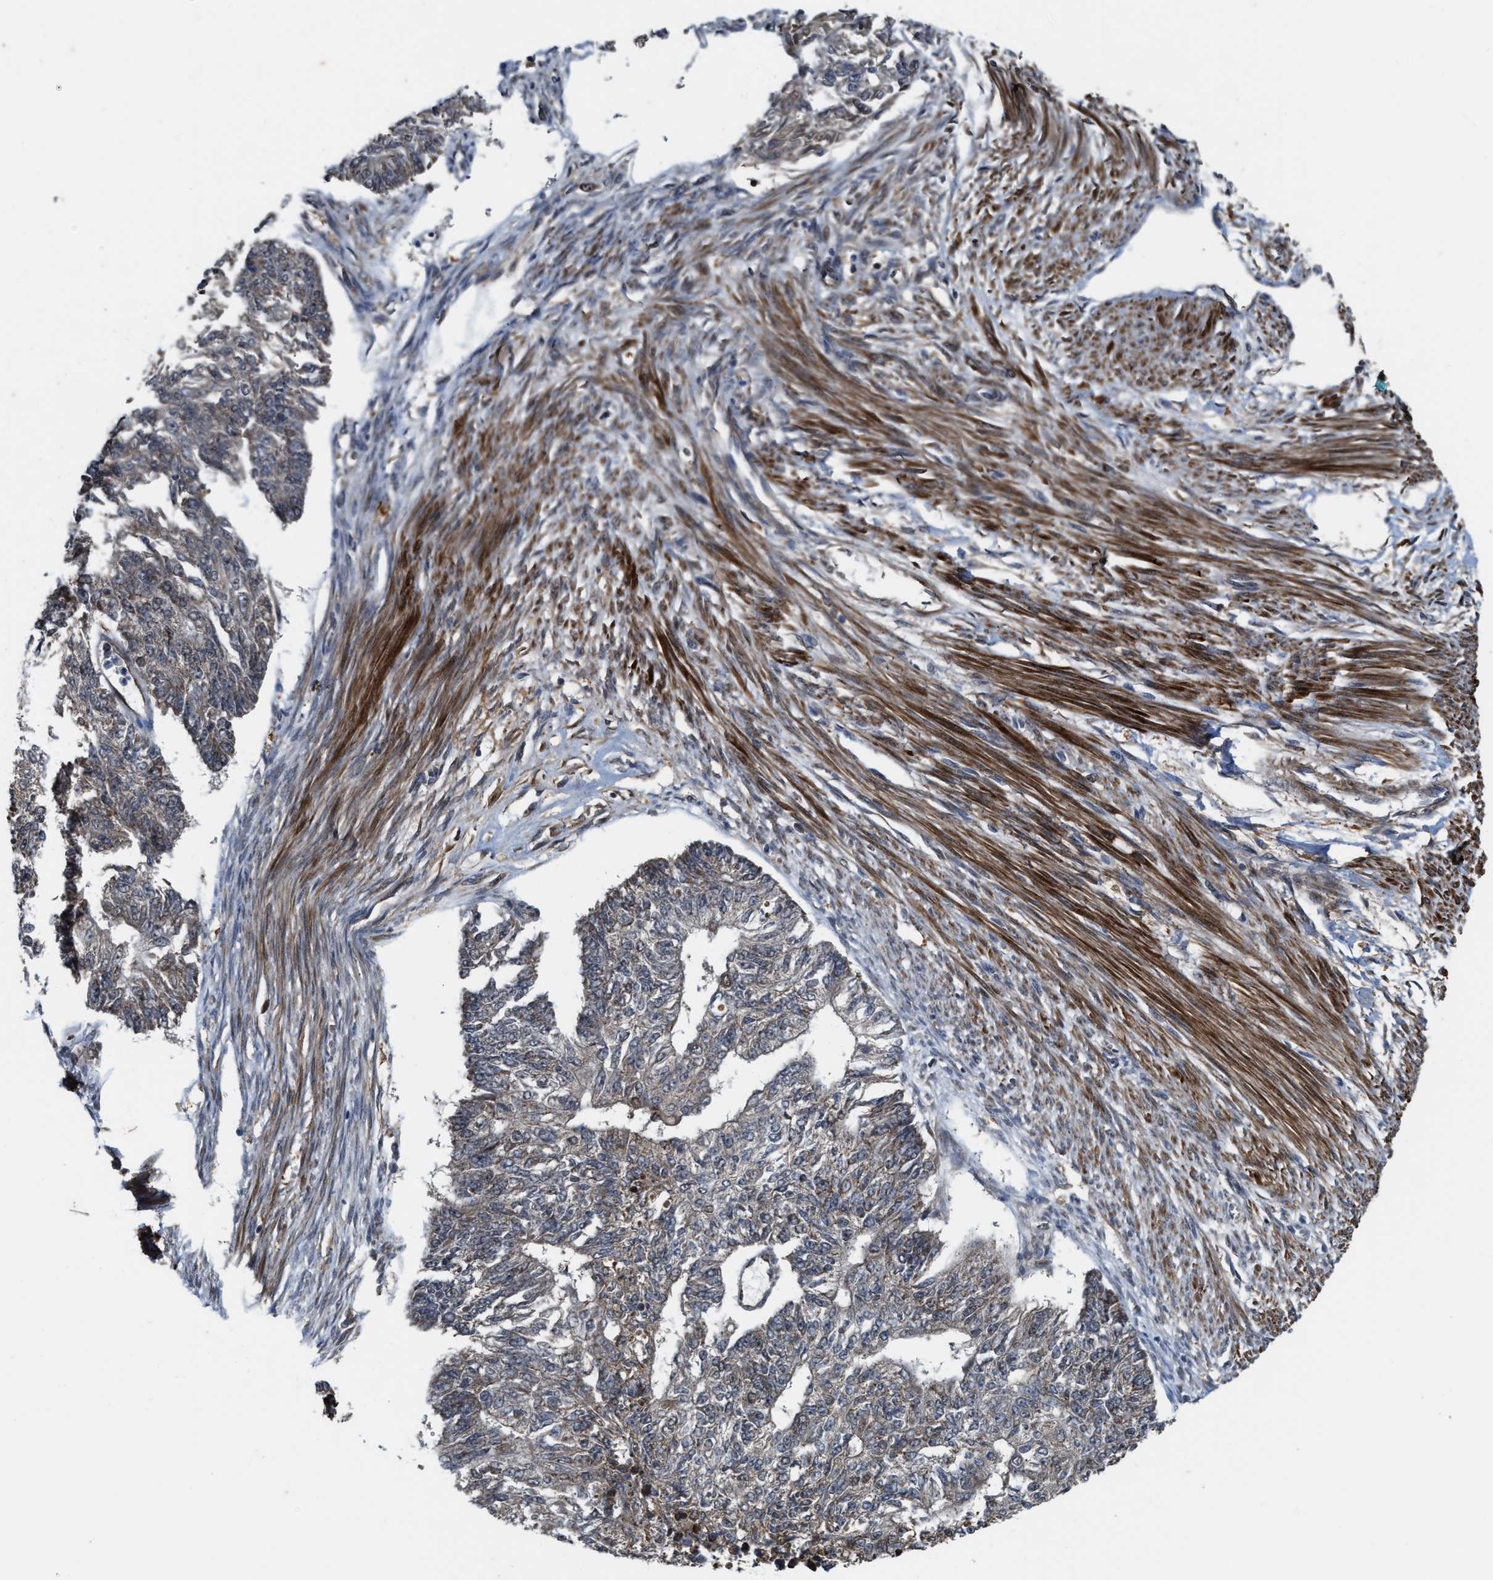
{"staining": {"intensity": "weak", "quantity": "<25%", "location": "cytoplasmic/membranous"}, "tissue": "endometrial cancer", "cell_type": "Tumor cells", "image_type": "cancer", "snomed": [{"axis": "morphology", "description": "Adenocarcinoma, NOS"}, {"axis": "topography", "description": "Endometrium"}], "caption": "High magnification brightfield microscopy of endometrial cancer stained with DAB (brown) and counterstained with hematoxylin (blue): tumor cells show no significant expression.", "gene": "ZNF250", "patient": {"sex": "female", "age": 32}}